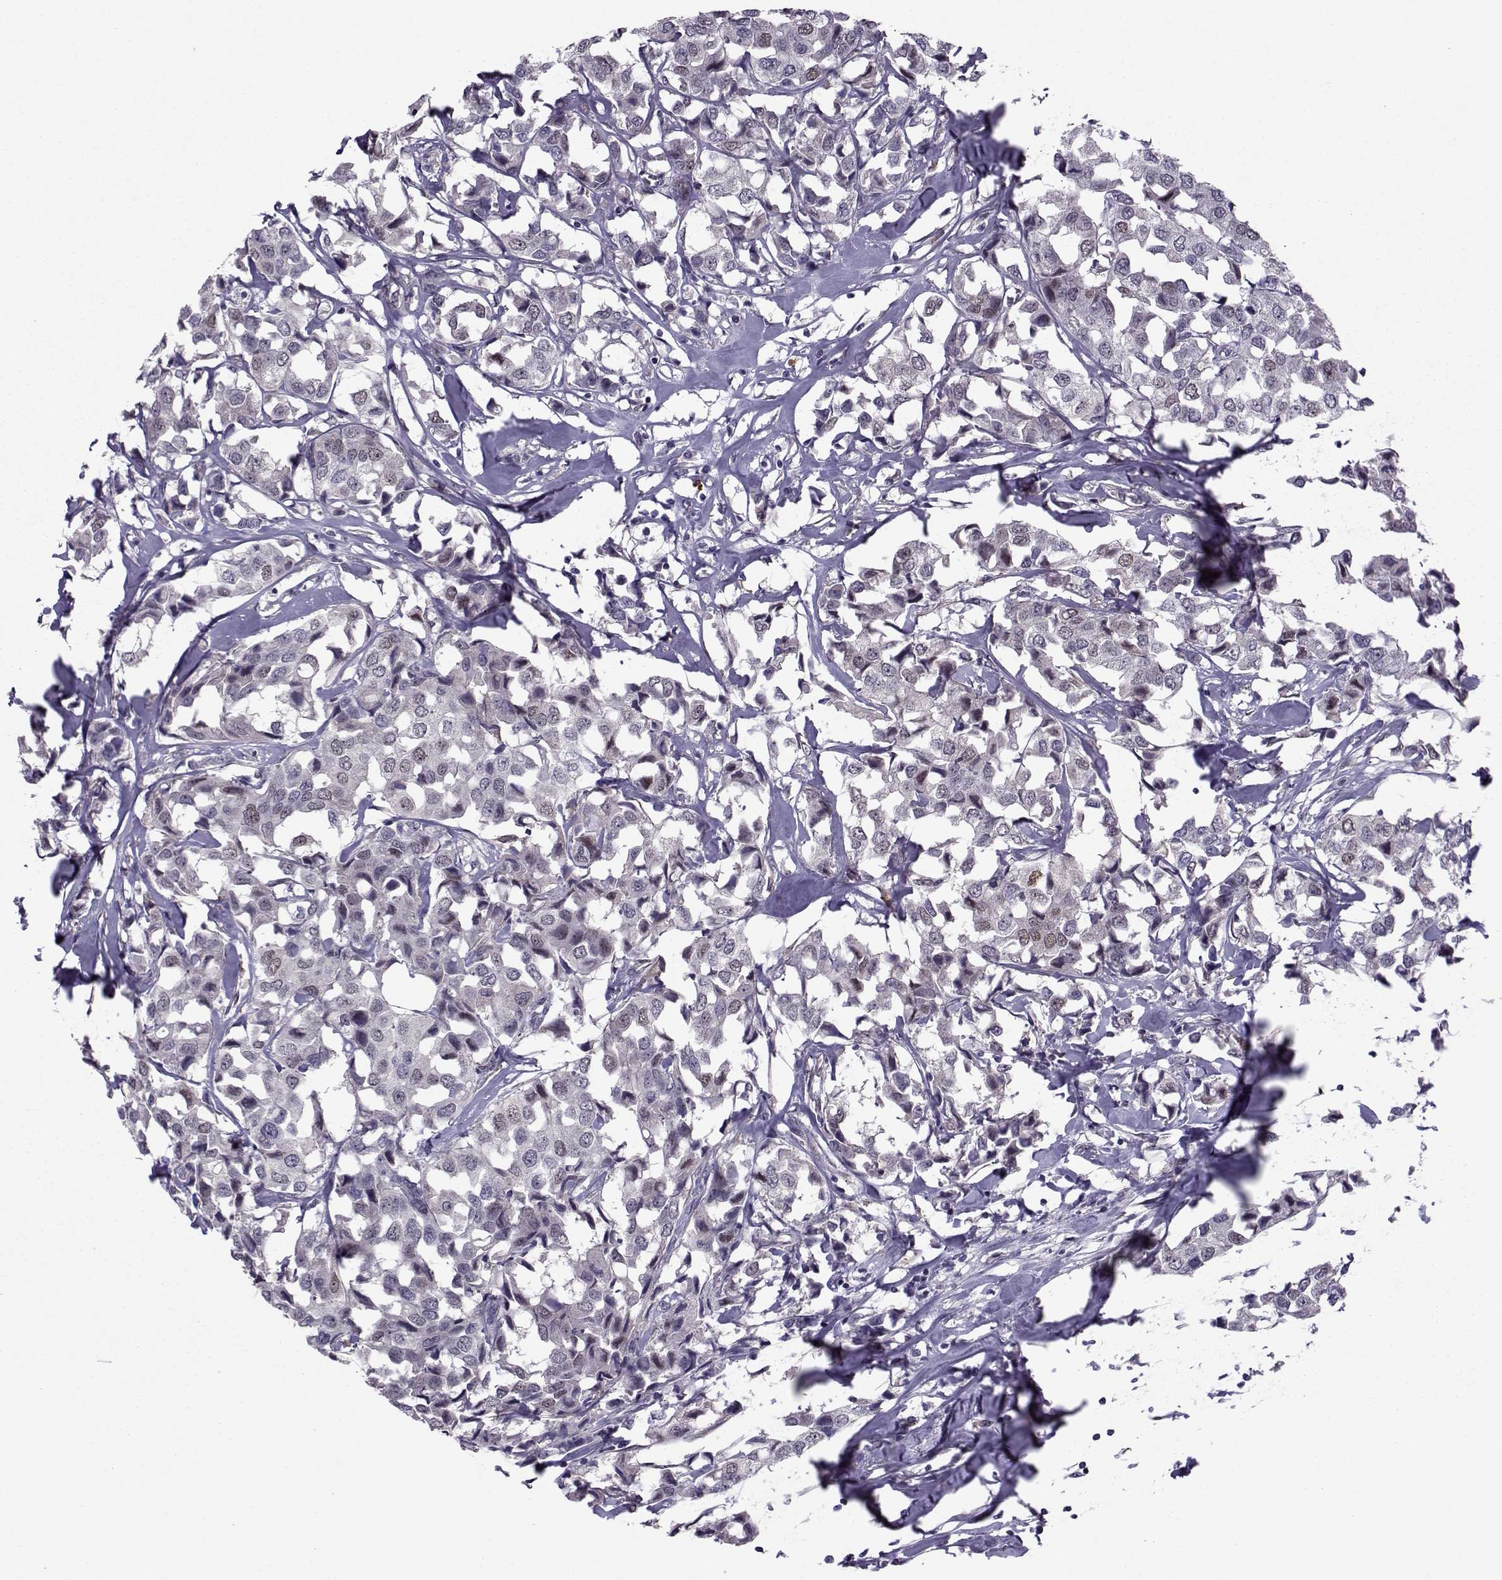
{"staining": {"intensity": "weak", "quantity": "<25%", "location": "nuclear"}, "tissue": "breast cancer", "cell_type": "Tumor cells", "image_type": "cancer", "snomed": [{"axis": "morphology", "description": "Duct carcinoma"}, {"axis": "topography", "description": "Breast"}], "caption": "A photomicrograph of human breast cancer (infiltrating ductal carcinoma) is negative for staining in tumor cells.", "gene": "CDK4", "patient": {"sex": "female", "age": 80}}